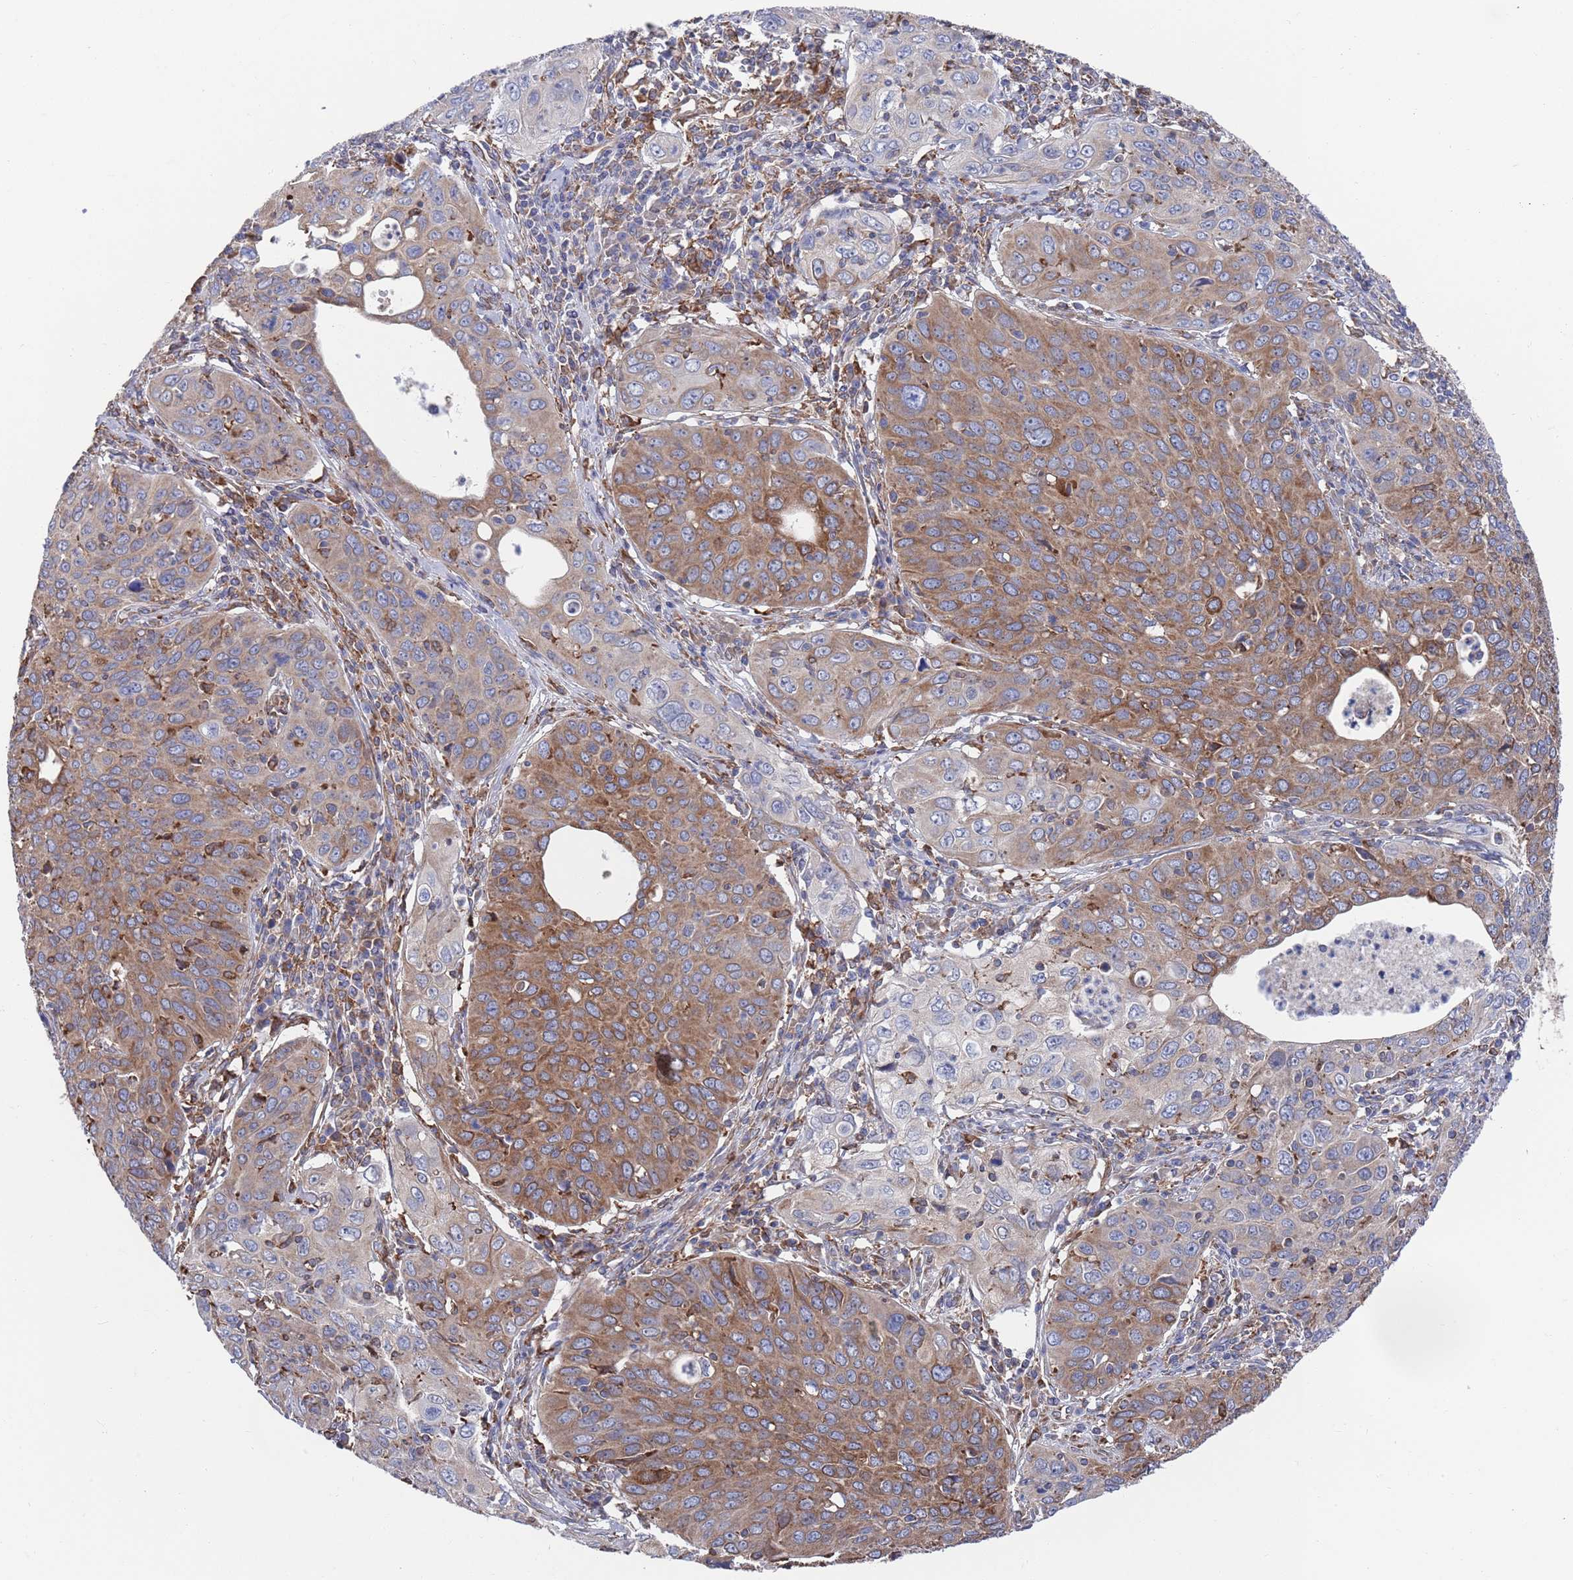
{"staining": {"intensity": "moderate", "quantity": "25%-75%", "location": "cytoplasmic/membranous"}, "tissue": "cervical cancer", "cell_type": "Tumor cells", "image_type": "cancer", "snomed": [{"axis": "morphology", "description": "Squamous cell carcinoma, NOS"}, {"axis": "topography", "description": "Cervix"}], "caption": "This is an image of immunohistochemistry staining of squamous cell carcinoma (cervical), which shows moderate staining in the cytoplasmic/membranous of tumor cells.", "gene": "GID8", "patient": {"sex": "female", "age": 36}}